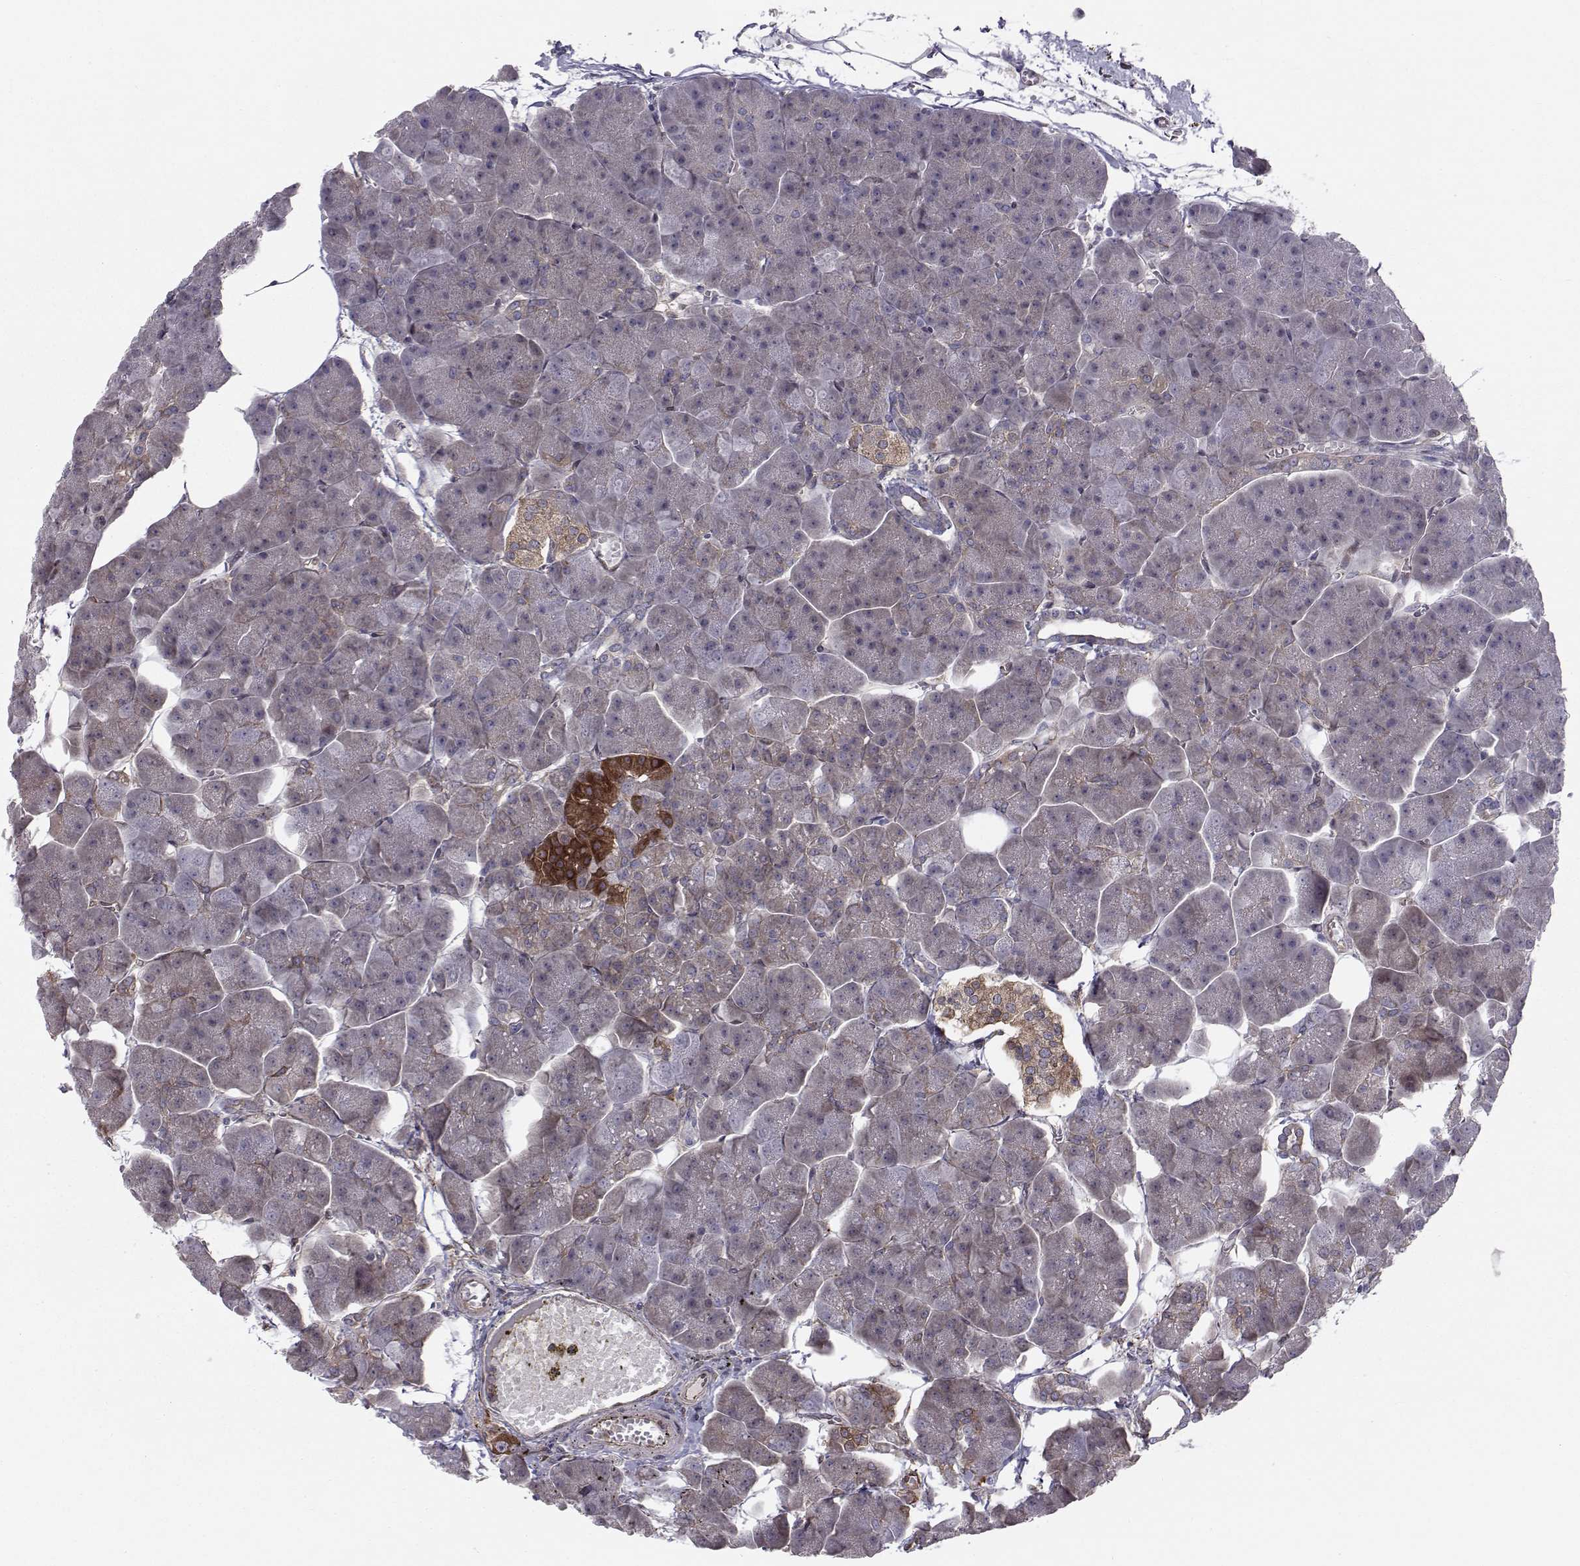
{"staining": {"intensity": "strong", "quantity": "<25%", "location": "cytoplasmic/membranous"}, "tissue": "pancreas", "cell_type": "Exocrine glandular cells", "image_type": "normal", "snomed": [{"axis": "morphology", "description": "Normal tissue, NOS"}, {"axis": "topography", "description": "Adipose tissue"}, {"axis": "topography", "description": "Pancreas"}, {"axis": "topography", "description": "Peripheral nerve tissue"}], "caption": "Immunohistochemistry (DAB) staining of normal pancreas reveals strong cytoplasmic/membranous protein positivity in approximately <25% of exocrine glandular cells.", "gene": "HSP90AB1", "patient": {"sex": "female", "age": 58}}